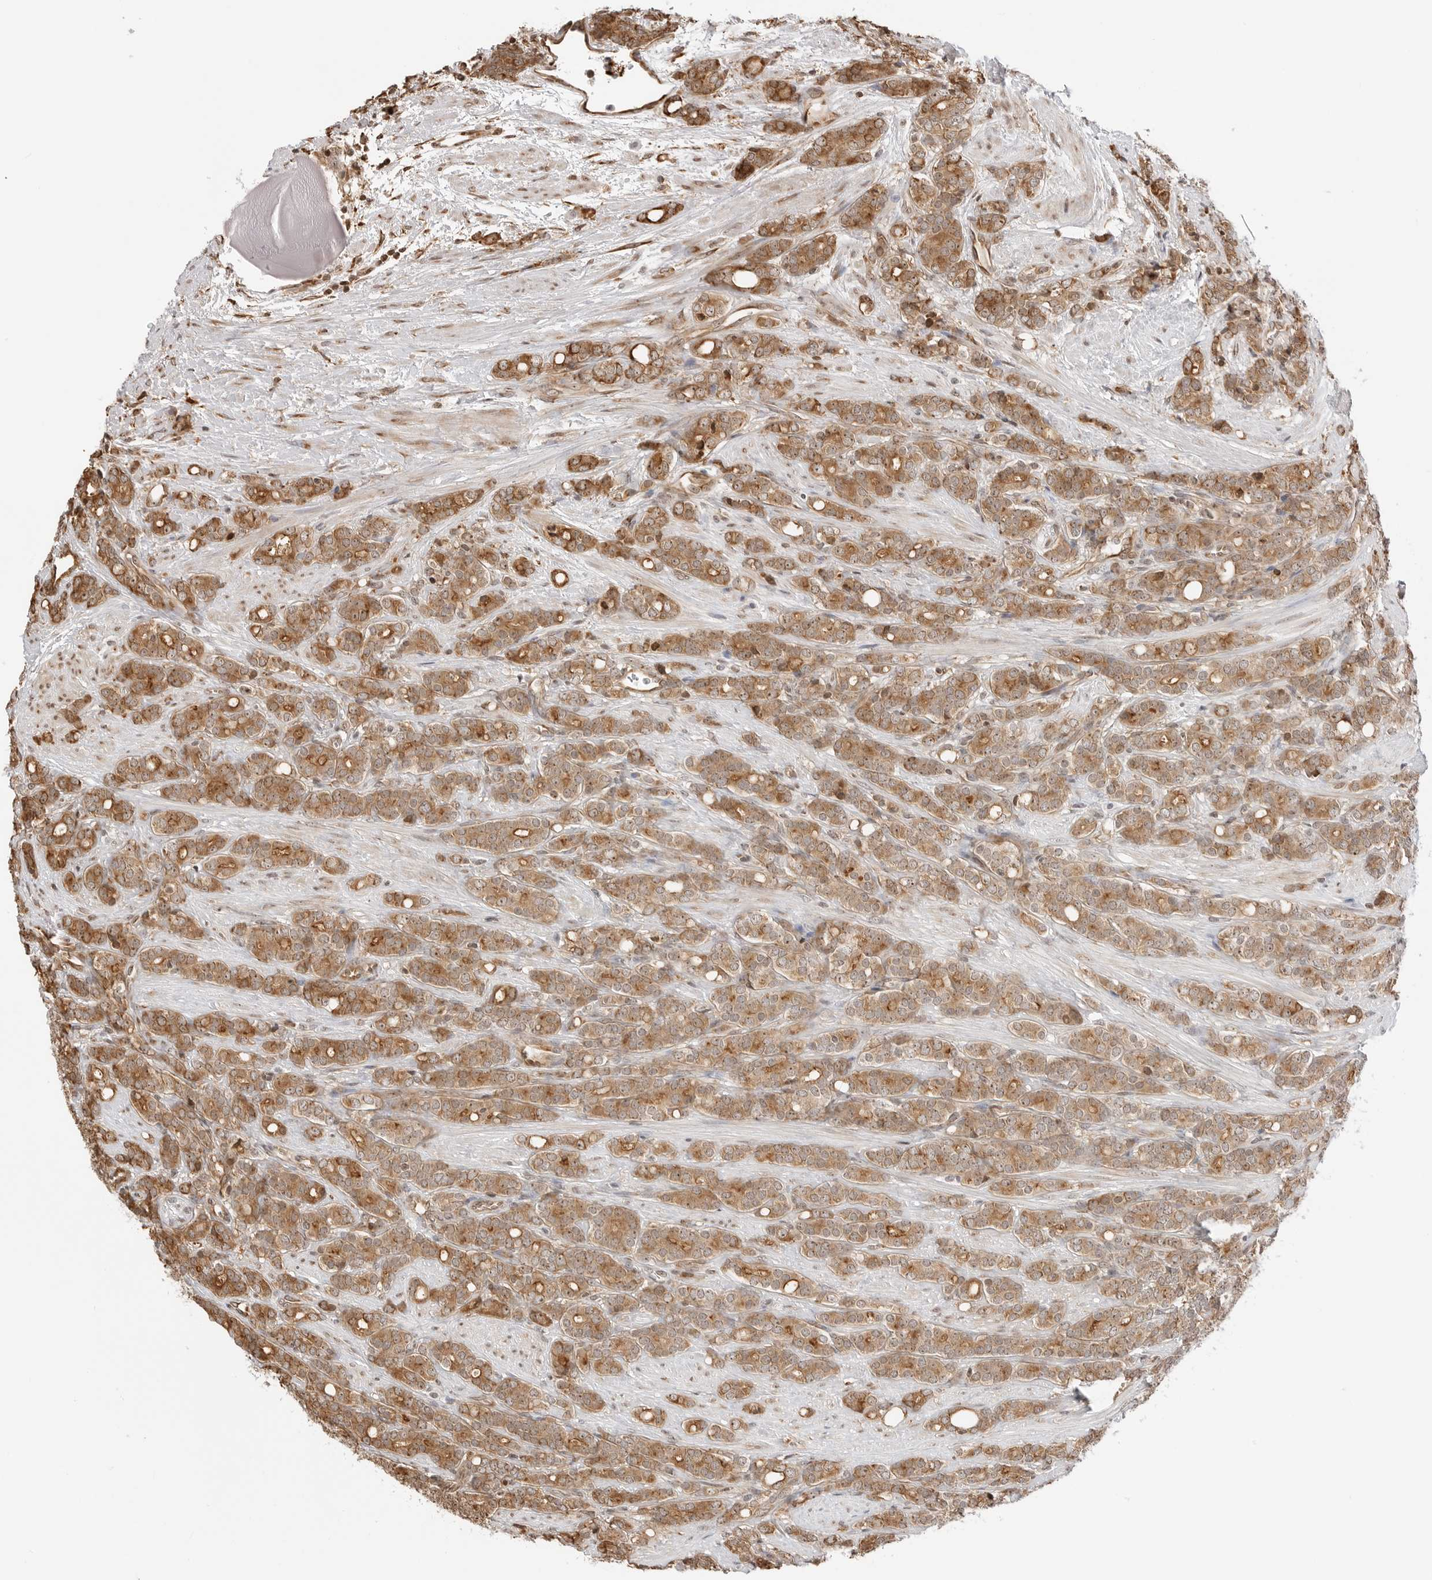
{"staining": {"intensity": "moderate", "quantity": ">75%", "location": "cytoplasmic/membranous,nuclear"}, "tissue": "prostate cancer", "cell_type": "Tumor cells", "image_type": "cancer", "snomed": [{"axis": "morphology", "description": "Adenocarcinoma, High grade"}, {"axis": "topography", "description": "Prostate"}], "caption": "Tumor cells show medium levels of moderate cytoplasmic/membranous and nuclear positivity in about >75% of cells in prostate adenocarcinoma (high-grade).", "gene": "FKBP14", "patient": {"sex": "male", "age": 62}}